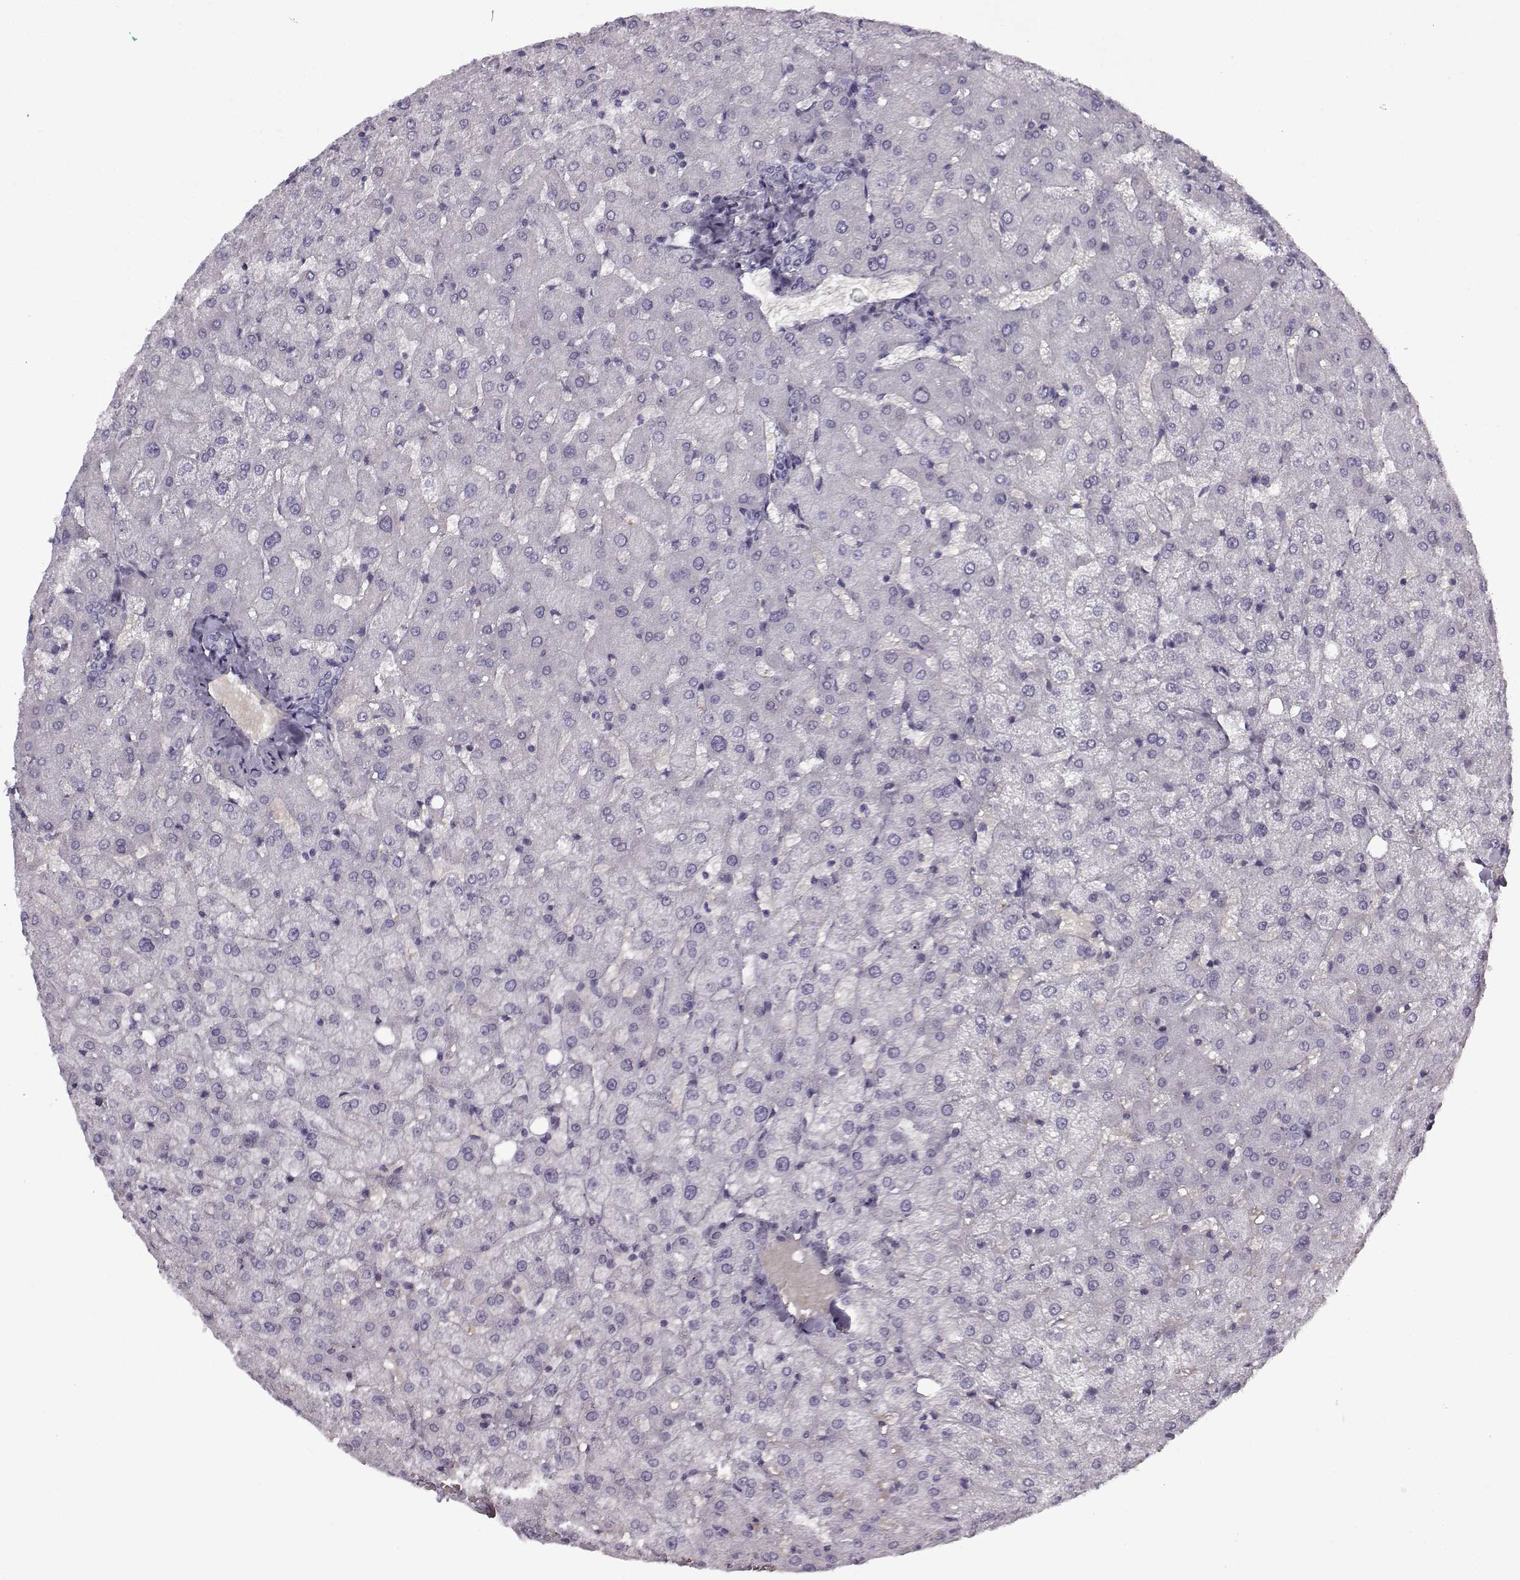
{"staining": {"intensity": "negative", "quantity": "none", "location": "none"}, "tissue": "liver", "cell_type": "Cholangiocytes", "image_type": "normal", "snomed": [{"axis": "morphology", "description": "Normal tissue, NOS"}, {"axis": "topography", "description": "Liver"}], "caption": "This is a image of immunohistochemistry (IHC) staining of normal liver, which shows no positivity in cholangiocytes. Nuclei are stained in blue.", "gene": "SNCA", "patient": {"sex": "female", "age": 50}}